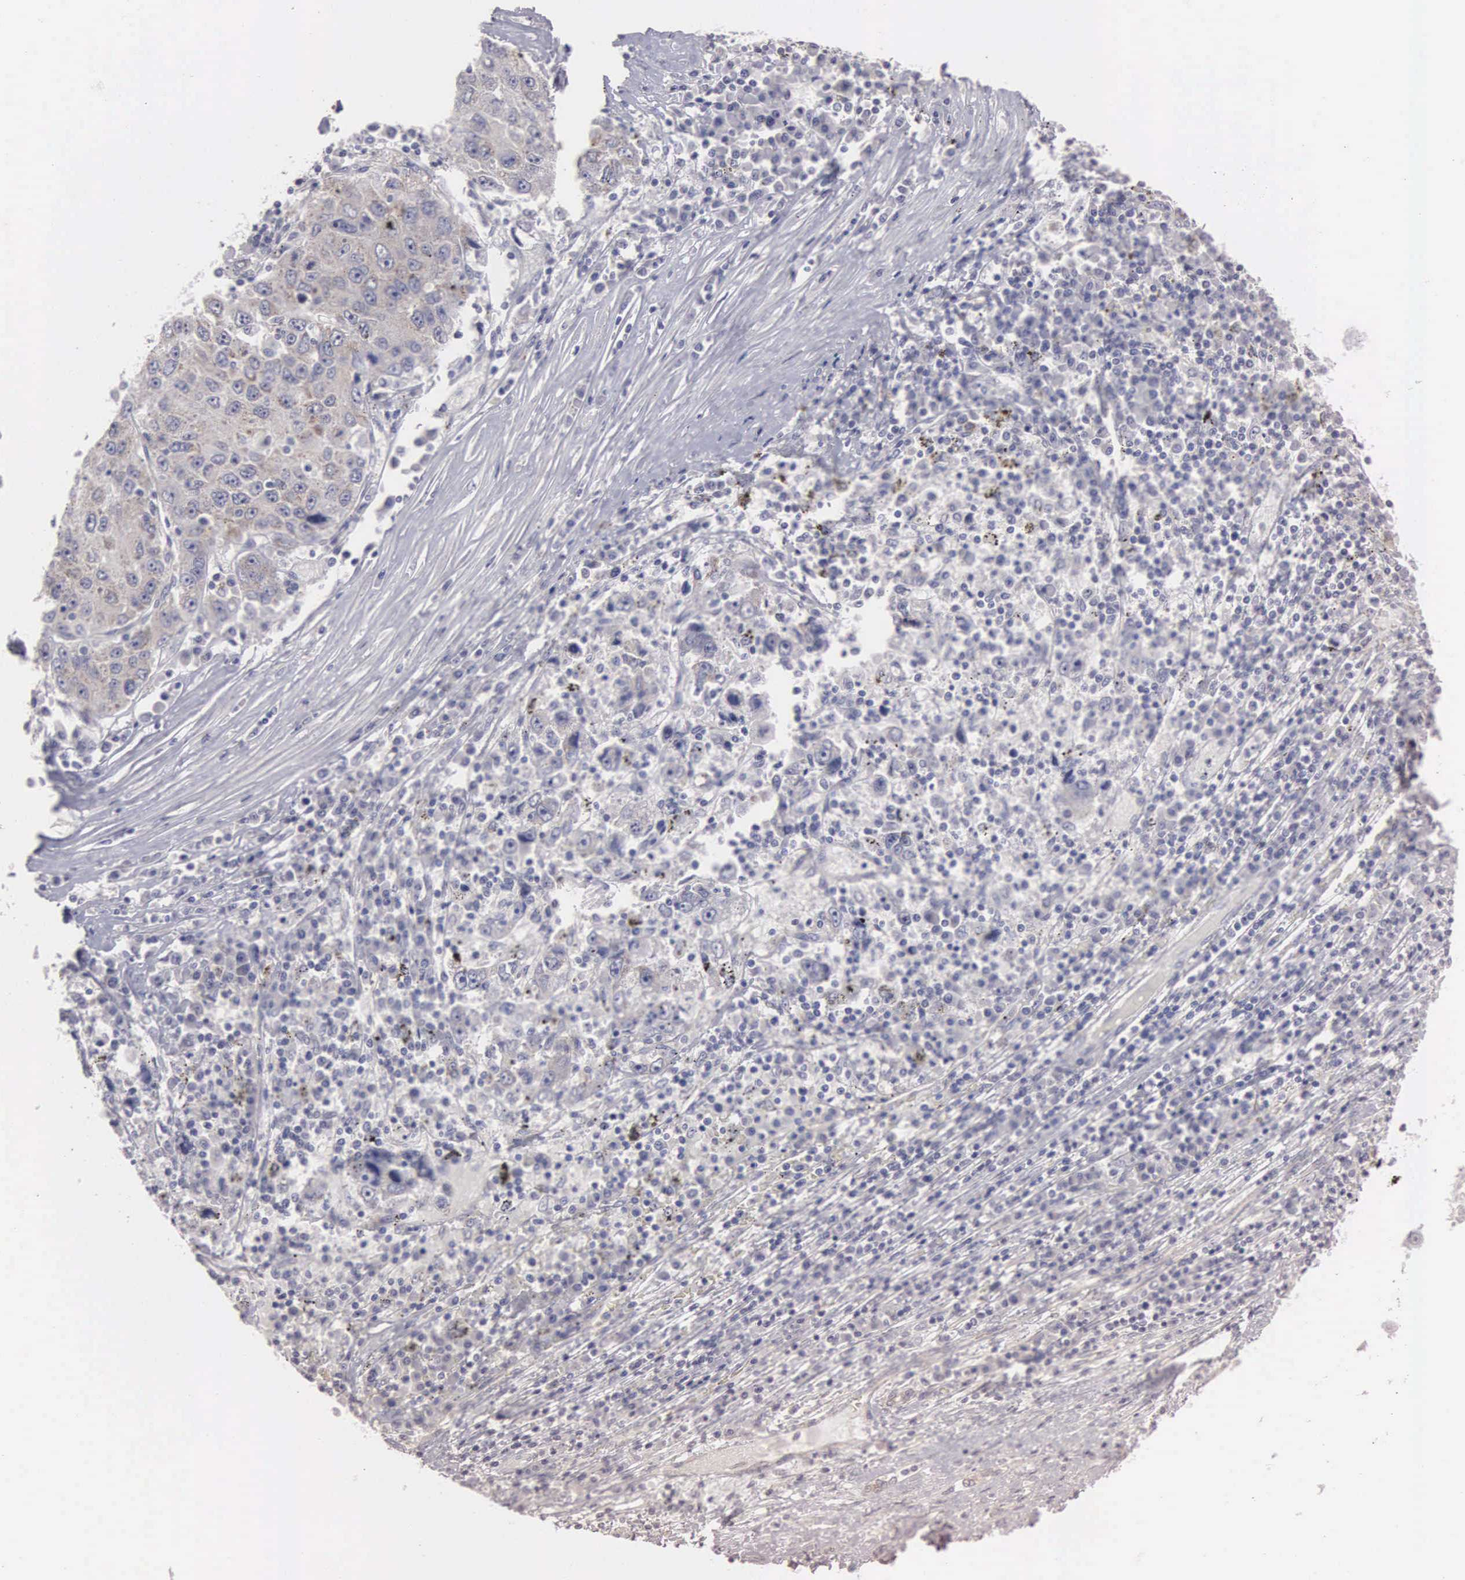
{"staining": {"intensity": "weak", "quantity": ">75%", "location": "cytoplasmic/membranous"}, "tissue": "liver cancer", "cell_type": "Tumor cells", "image_type": "cancer", "snomed": [{"axis": "morphology", "description": "Carcinoma, Hepatocellular, NOS"}, {"axis": "topography", "description": "Liver"}], "caption": "Liver cancer (hepatocellular carcinoma) tissue exhibits weak cytoplasmic/membranous staining in about >75% of tumor cells The protein is shown in brown color, while the nuclei are stained blue.", "gene": "CEP170B", "patient": {"sex": "male", "age": 49}}